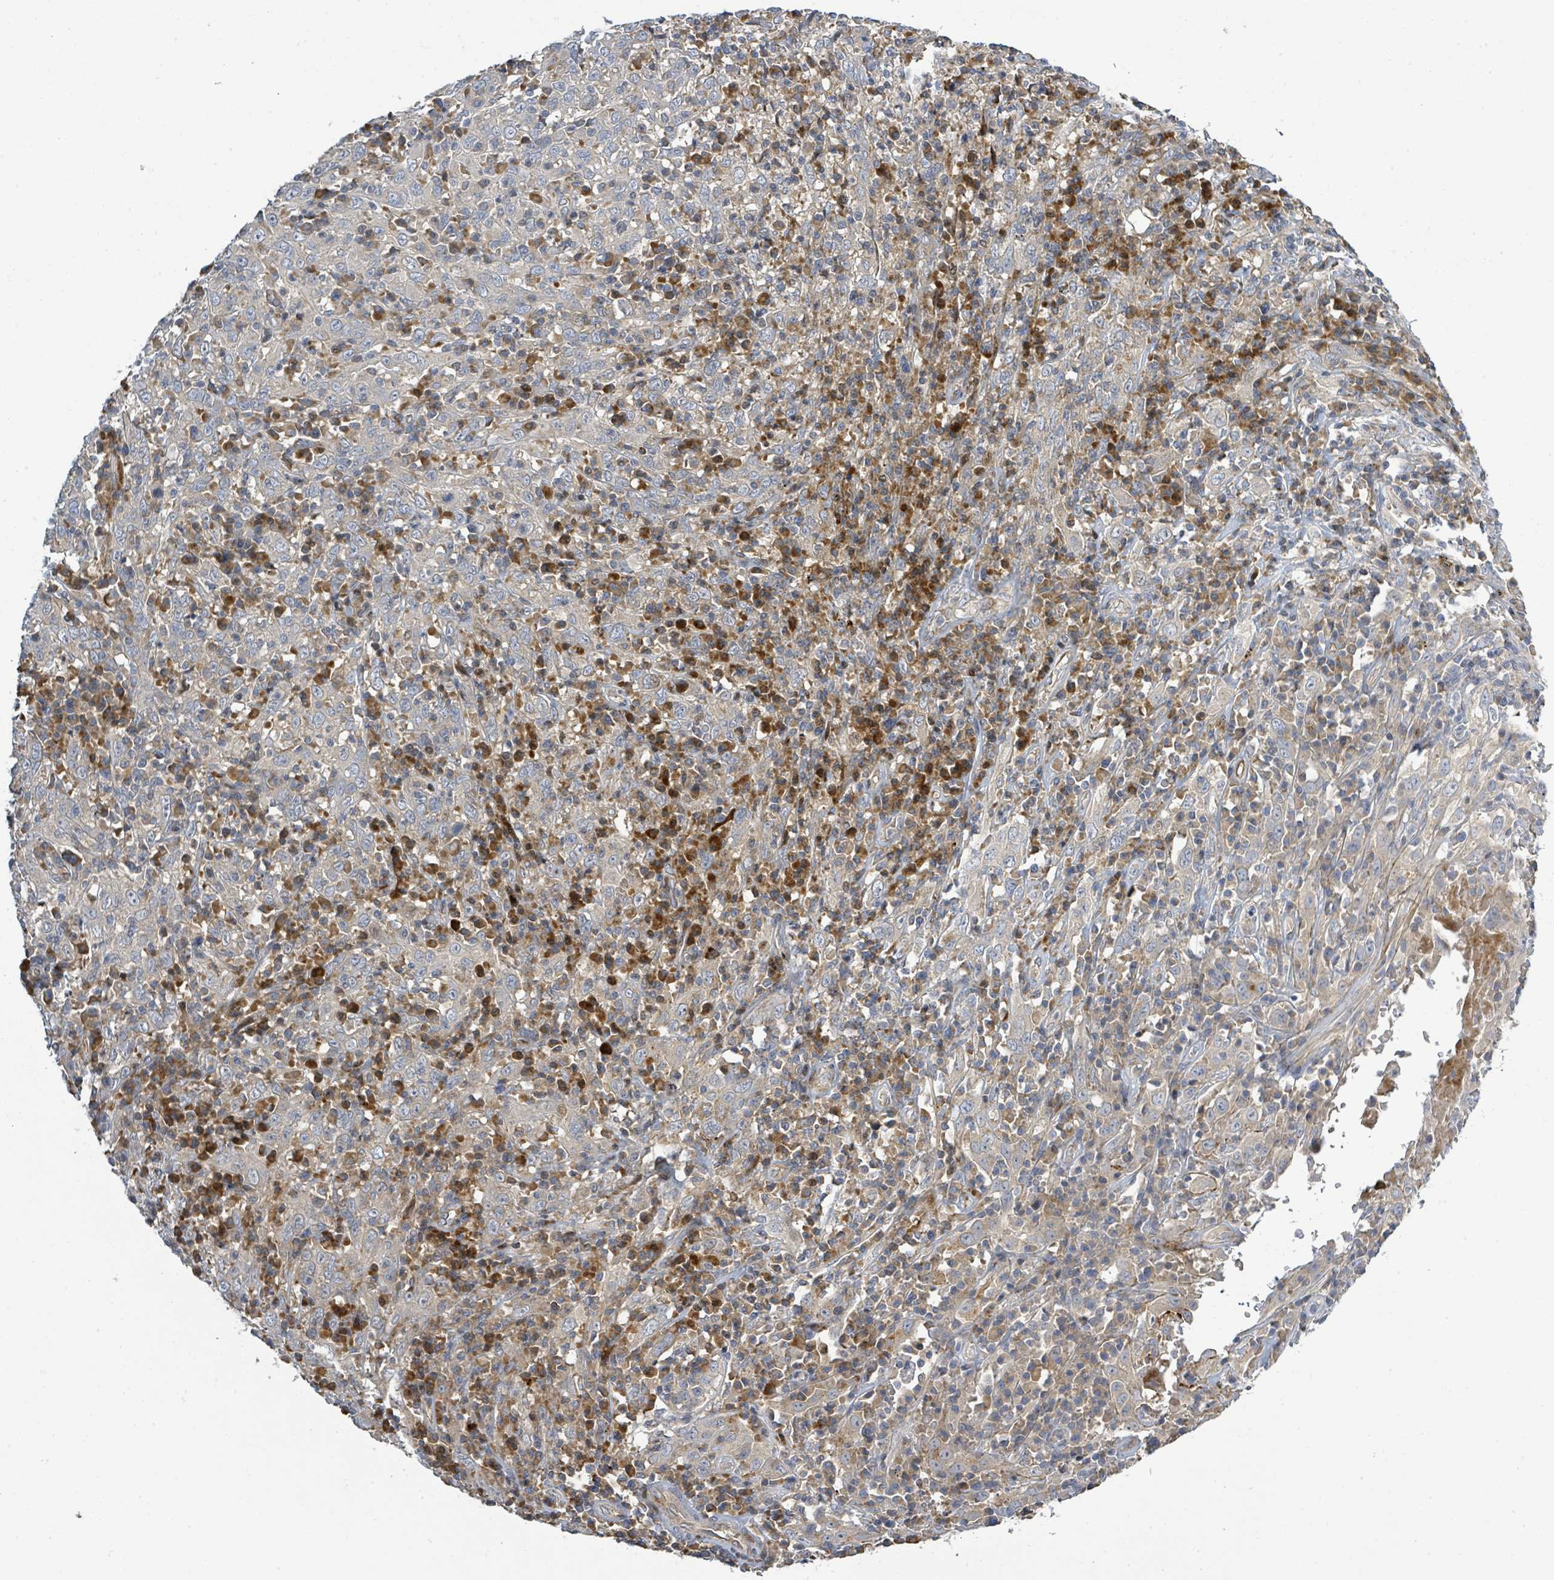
{"staining": {"intensity": "negative", "quantity": "none", "location": "none"}, "tissue": "cervical cancer", "cell_type": "Tumor cells", "image_type": "cancer", "snomed": [{"axis": "morphology", "description": "Squamous cell carcinoma, NOS"}, {"axis": "topography", "description": "Cervix"}], "caption": "The immunohistochemistry image has no significant staining in tumor cells of cervical squamous cell carcinoma tissue.", "gene": "CFAP210", "patient": {"sex": "female", "age": 46}}